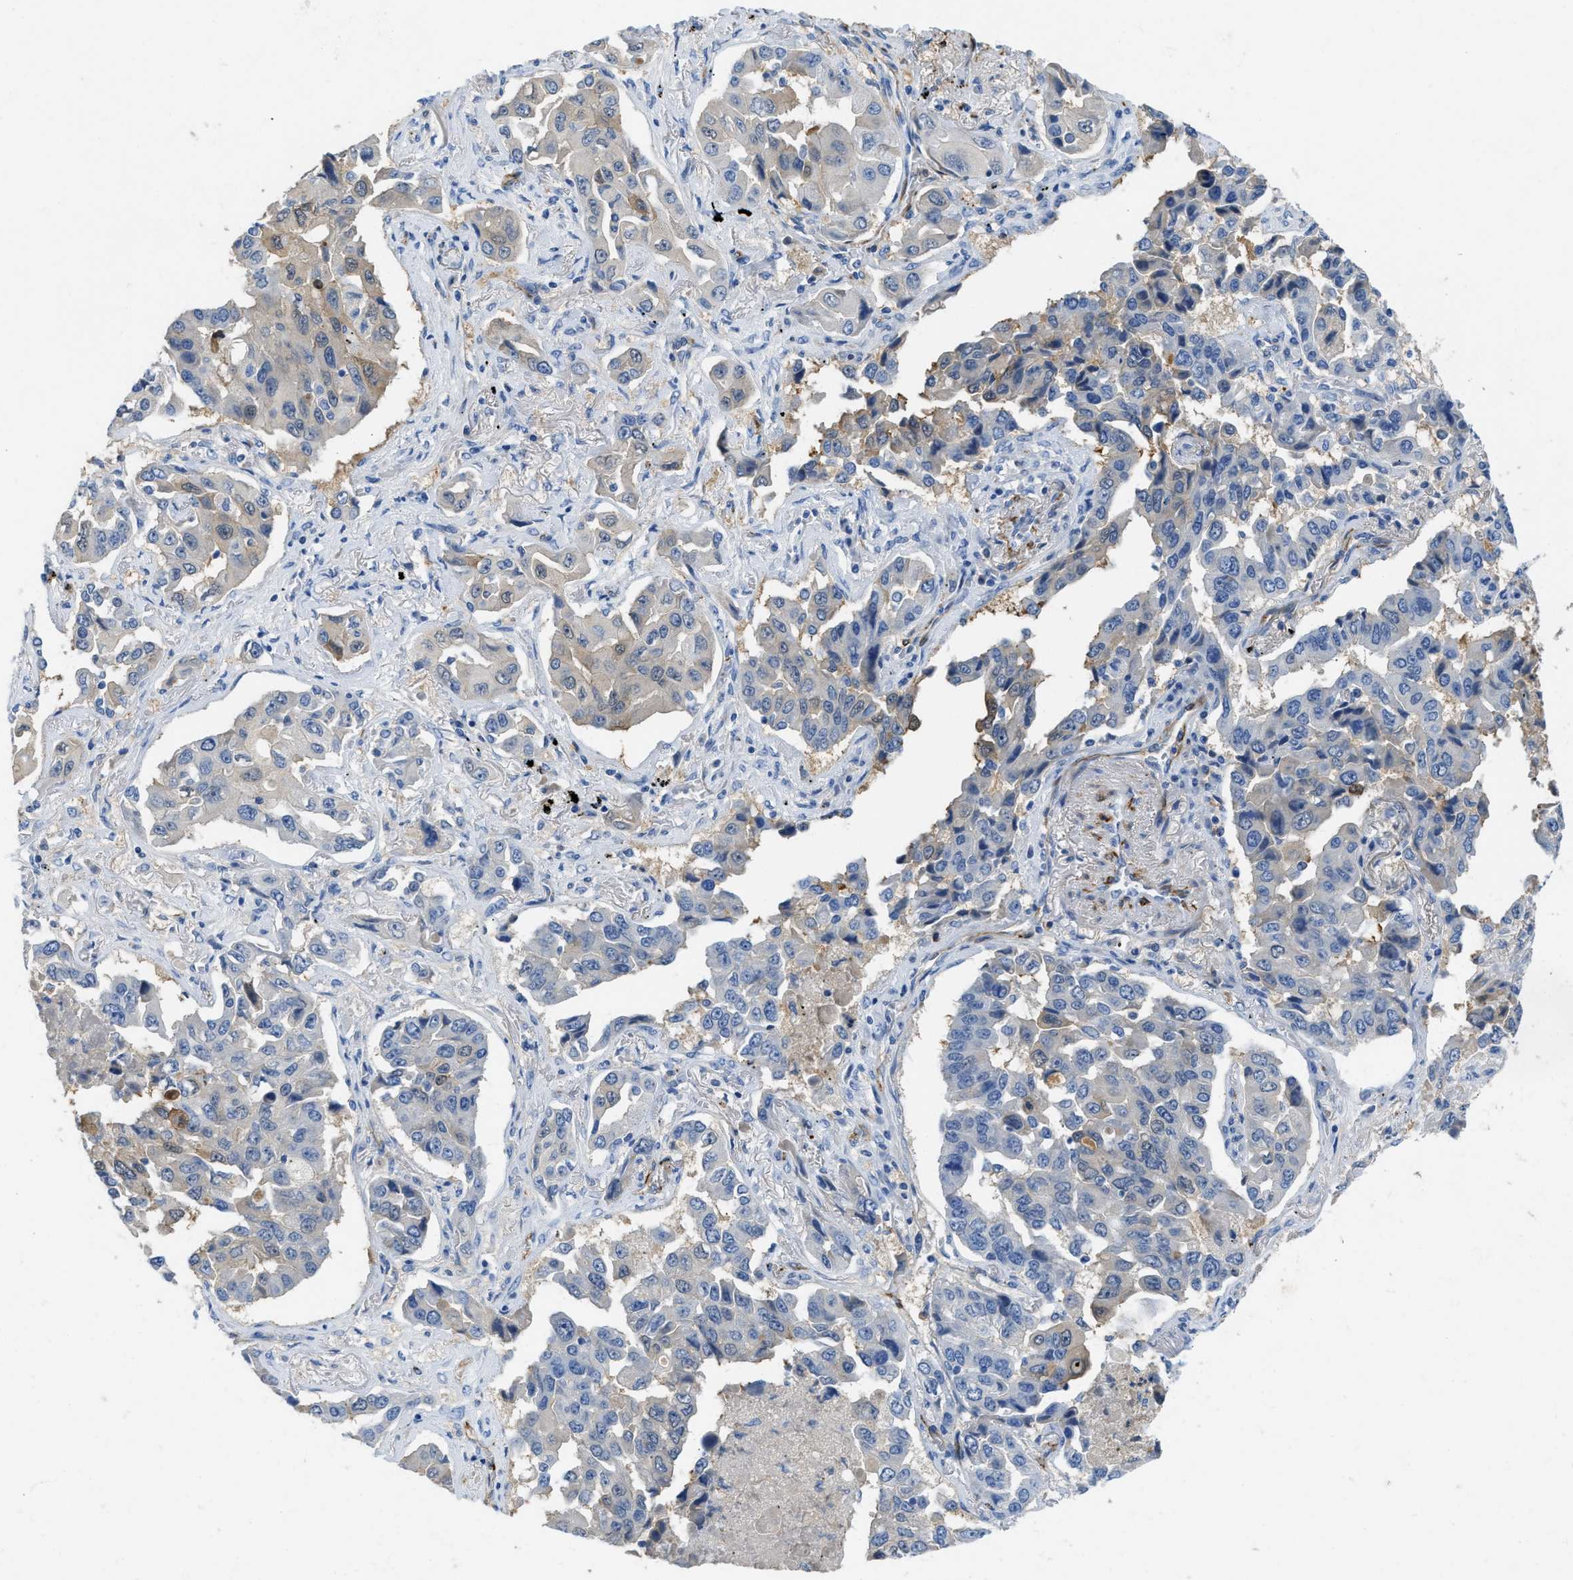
{"staining": {"intensity": "weak", "quantity": "<25%", "location": "cytoplasmic/membranous"}, "tissue": "lung cancer", "cell_type": "Tumor cells", "image_type": "cancer", "snomed": [{"axis": "morphology", "description": "Adenocarcinoma, NOS"}, {"axis": "topography", "description": "Lung"}], "caption": "High power microscopy histopathology image of an IHC micrograph of lung cancer (adenocarcinoma), revealing no significant positivity in tumor cells.", "gene": "SPEG", "patient": {"sex": "female", "age": 65}}